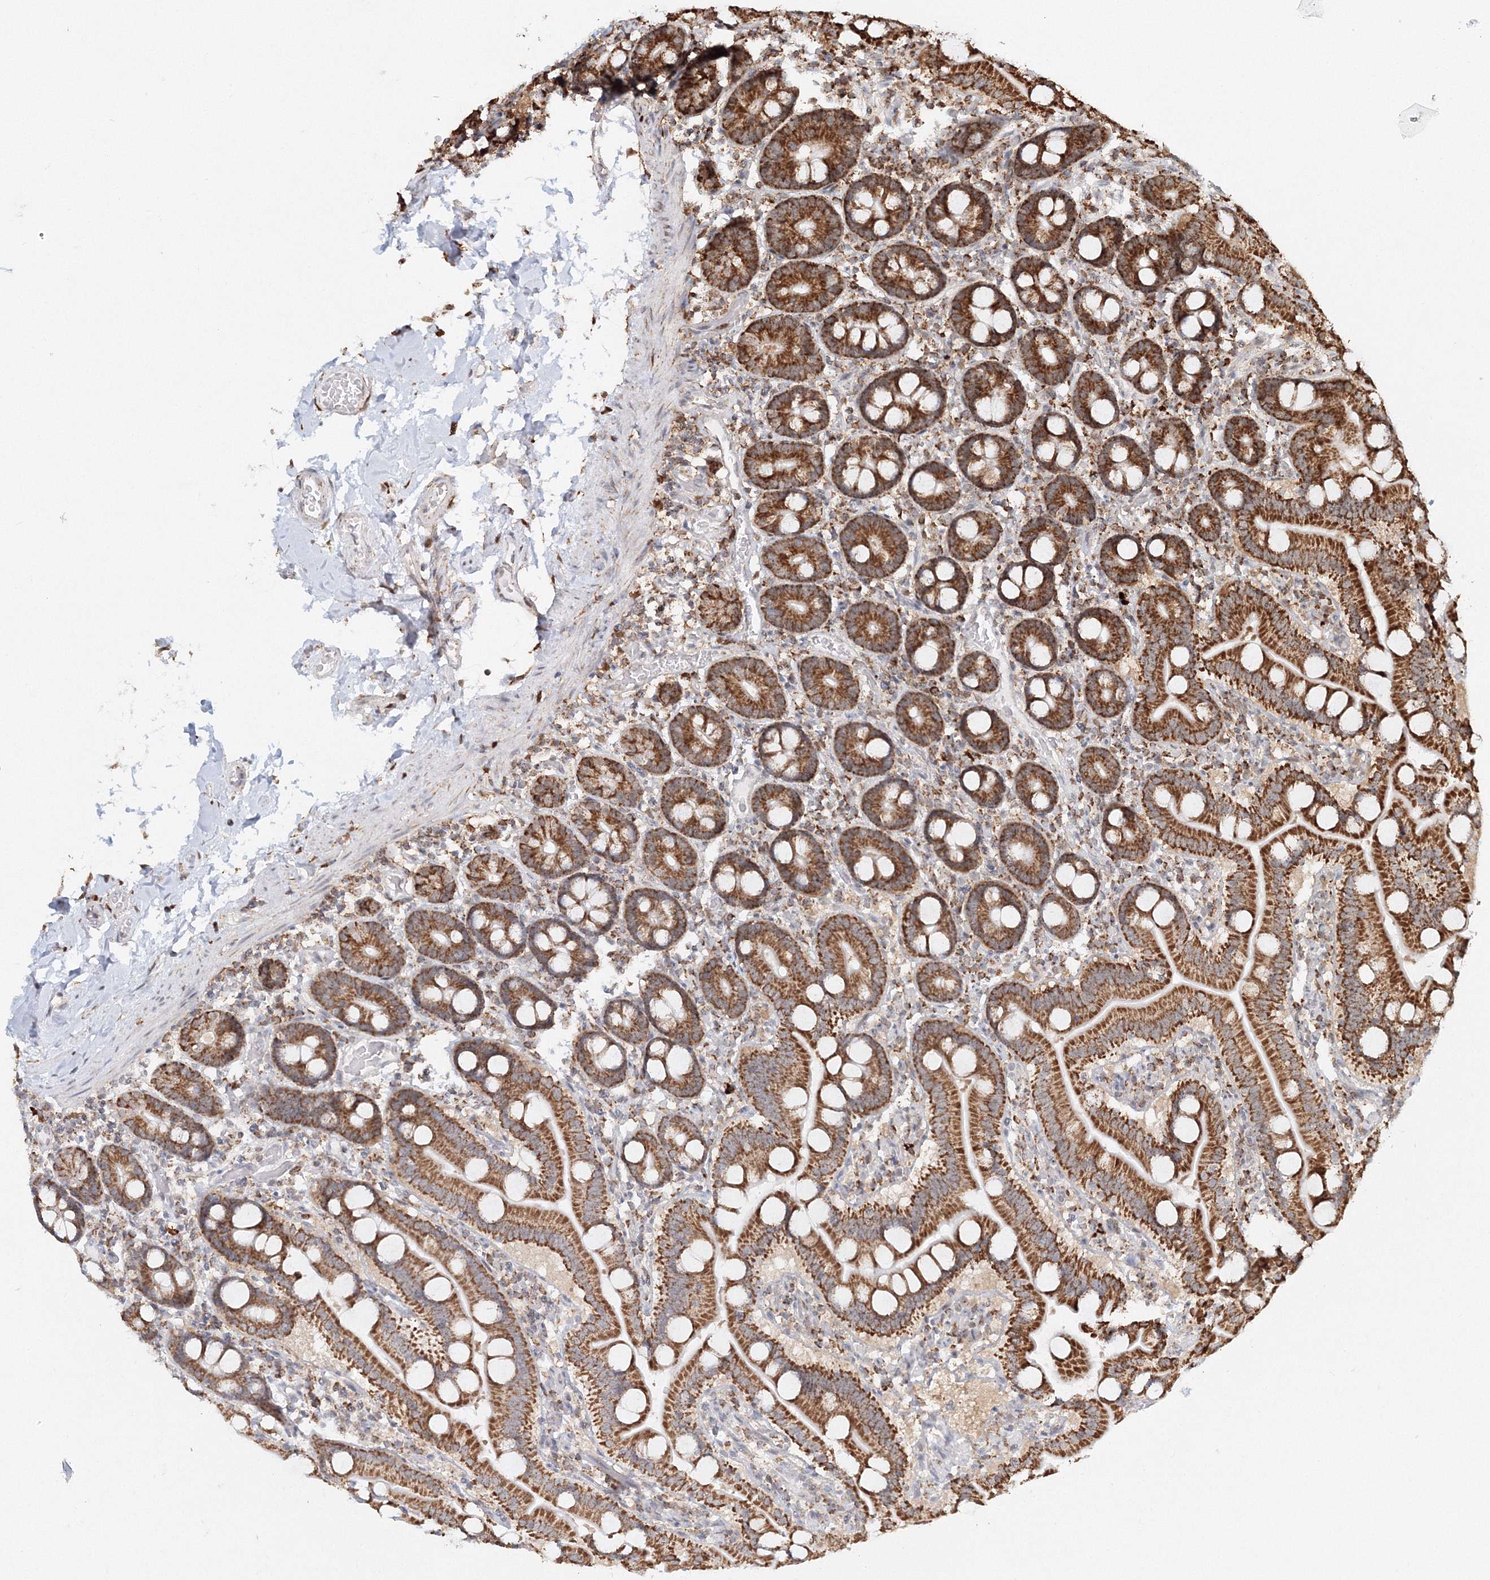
{"staining": {"intensity": "strong", "quantity": ">75%", "location": "cytoplasmic/membranous"}, "tissue": "duodenum", "cell_type": "Glandular cells", "image_type": "normal", "snomed": [{"axis": "morphology", "description": "Normal tissue, NOS"}, {"axis": "topography", "description": "Duodenum"}], "caption": "An immunohistochemistry micrograph of benign tissue is shown. Protein staining in brown highlights strong cytoplasmic/membranous positivity in duodenum within glandular cells. (DAB (3,3'-diaminobenzidine) = brown stain, brightfield microscopy at high magnification).", "gene": "PSMD6", "patient": {"sex": "male", "age": 55}}